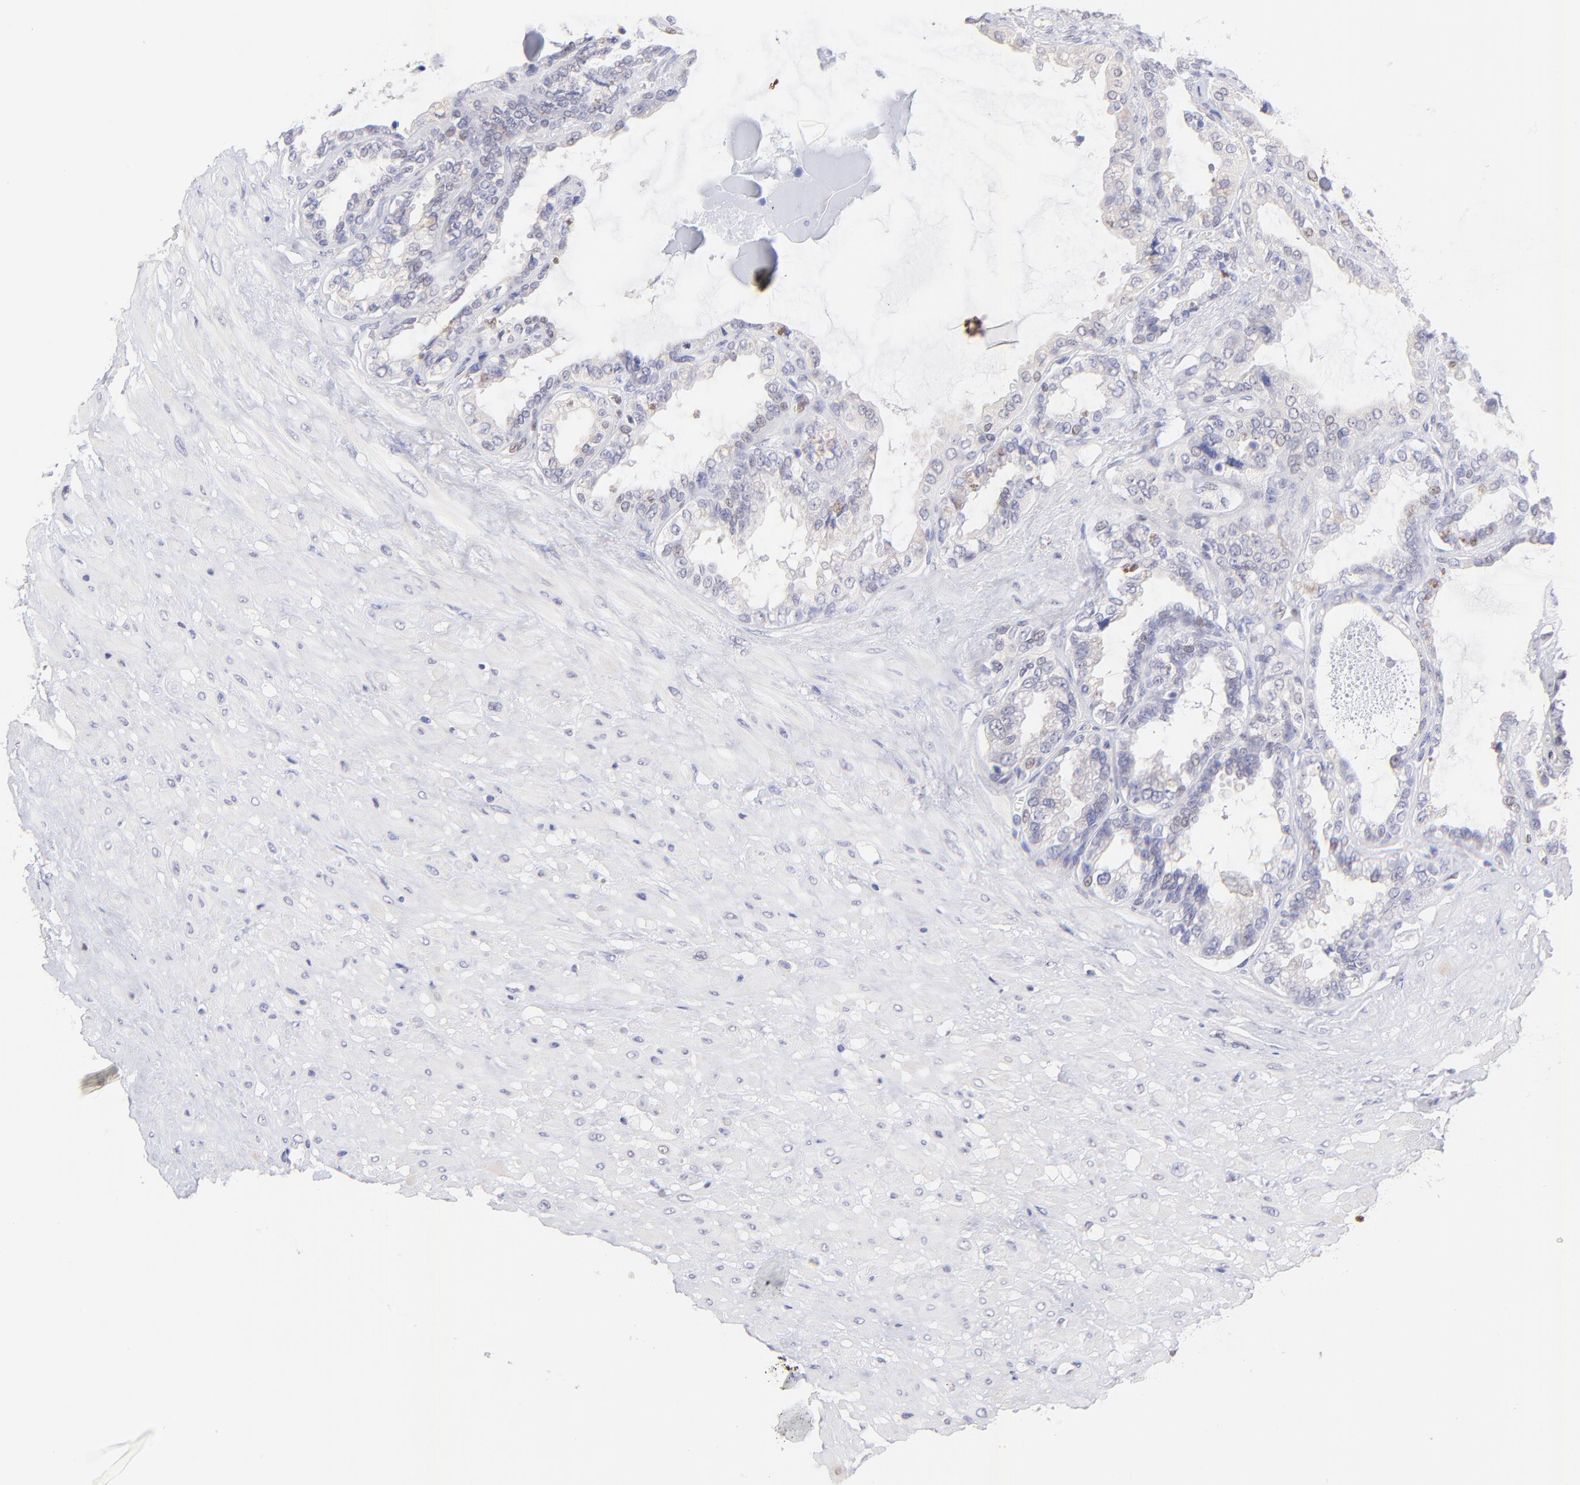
{"staining": {"intensity": "negative", "quantity": "none", "location": "none"}, "tissue": "seminal vesicle", "cell_type": "Glandular cells", "image_type": "normal", "snomed": [{"axis": "morphology", "description": "Normal tissue, NOS"}, {"axis": "morphology", "description": "Inflammation, NOS"}, {"axis": "topography", "description": "Urinary bladder"}, {"axis": "topography", "description": "Prostate"}, {"axis": "topography", "description": "Seminal veicle"}], "caption": "Protein analysis of unremarkable seminal vesicle shows no significant staining in glandular cells. Brightfield microscopy of immunohistochemistry (IHC) stained with DAB (brown) and hematoxylin (blue), captured at high magnification.", "gene": "KLF4", "patient": {"sex": "male", "age": 82}}